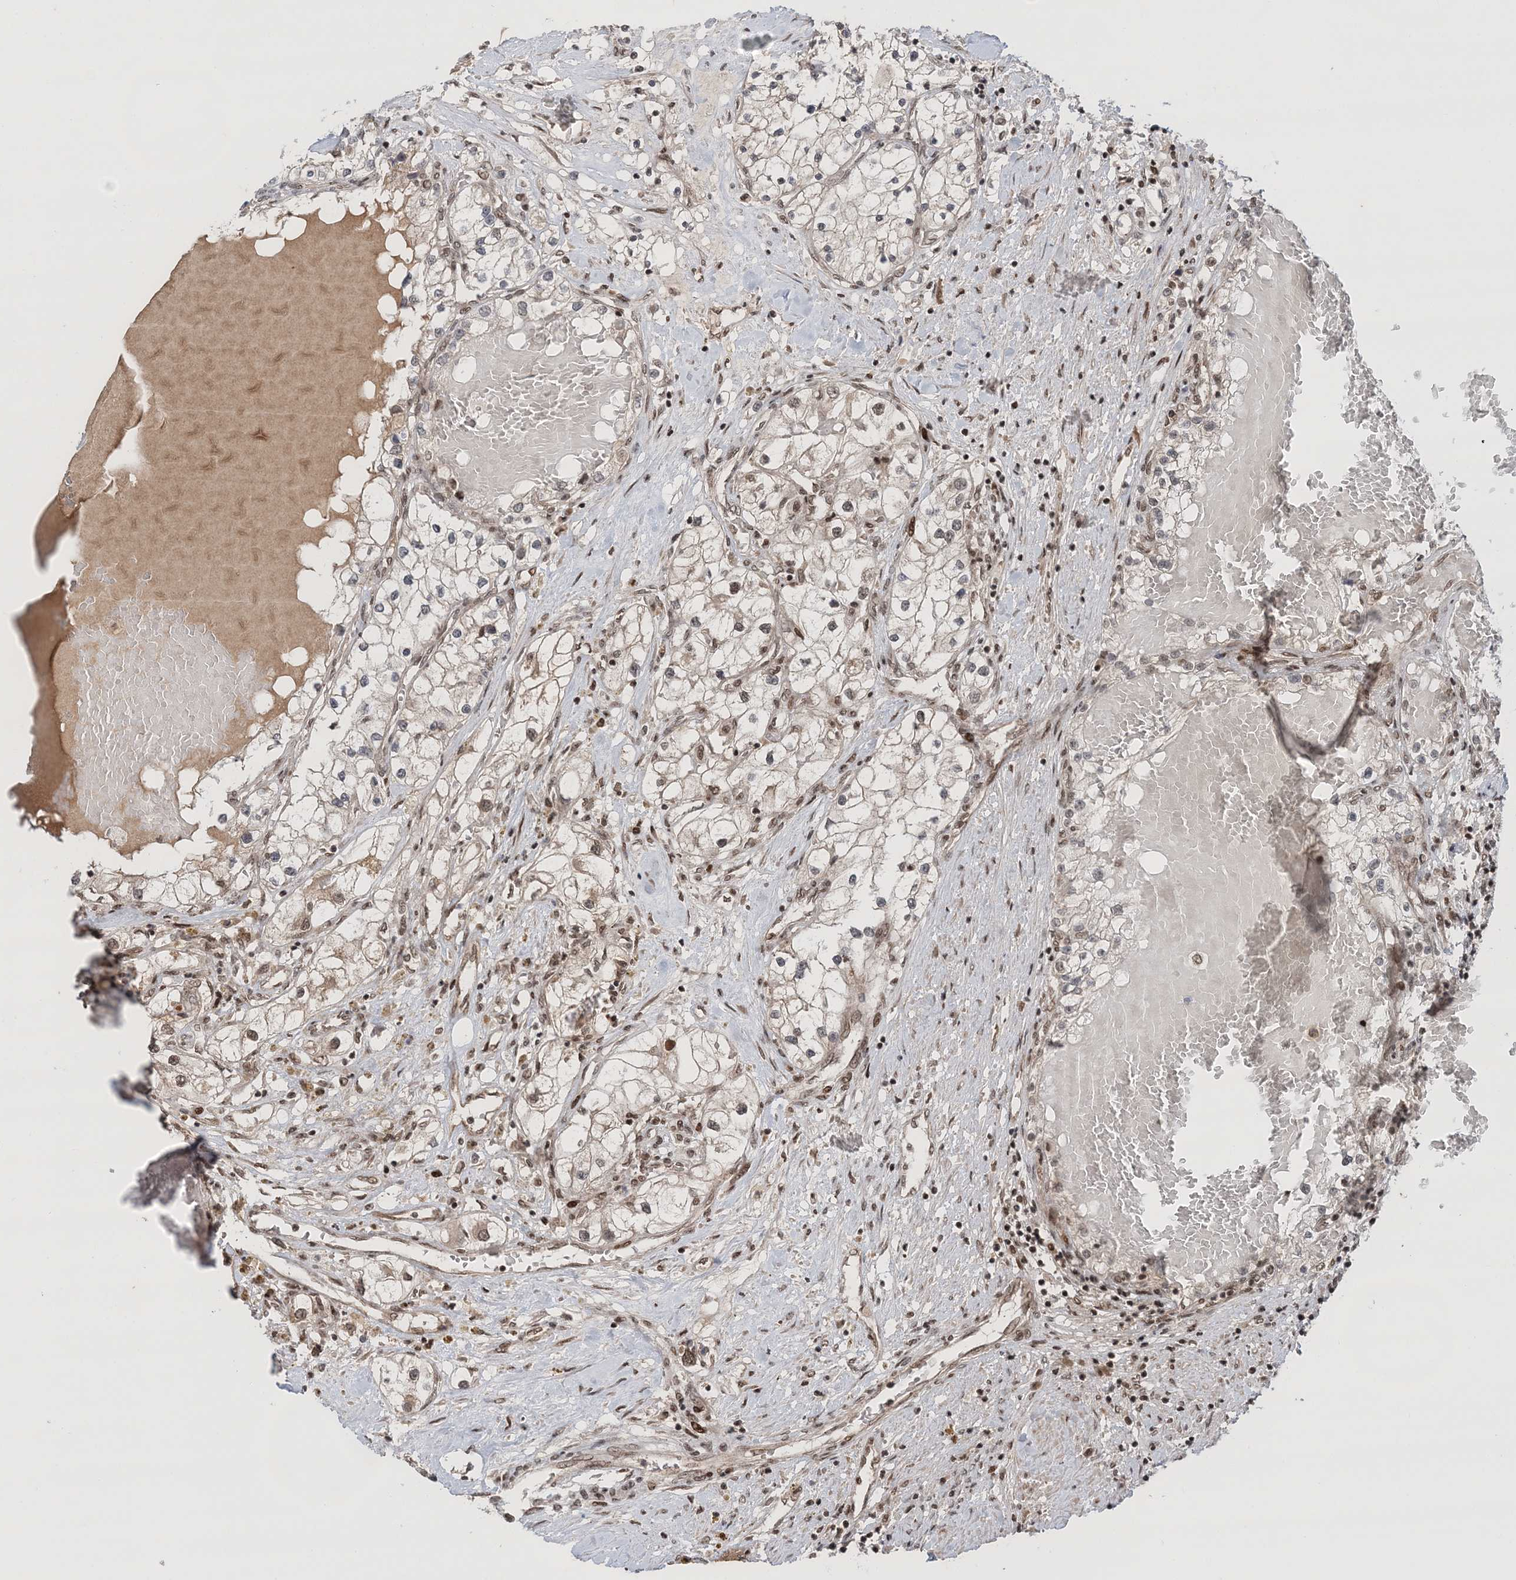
{"staining": {"intensity": "moderate", "quantity": "<25%", "location": "nuclear"}, "tissue": "renal cancer", "cell_type": "Tumor cells", "image_type": "cancer", "snomed": [{"axis": "morphology", "description": "Normal tissue, NOS"}, {"axis": "morphology", "description": "Adenocarcinoma, NOS"}, {"axis": "topography", "description": "Kidney"}], "caption": "A histopathology image of renal adenocarcinoma stained for a protein exhibits moderate nuclear brown staining in tumor cells. The staining is performed using DAB (3,3'-diaminobenzidine) brown chromogen to label protein expression. The nuclei are counter-stained blue using hematoxylin.", "gene": "NOA1", "patient": {"sex": "male", "age": 68}}